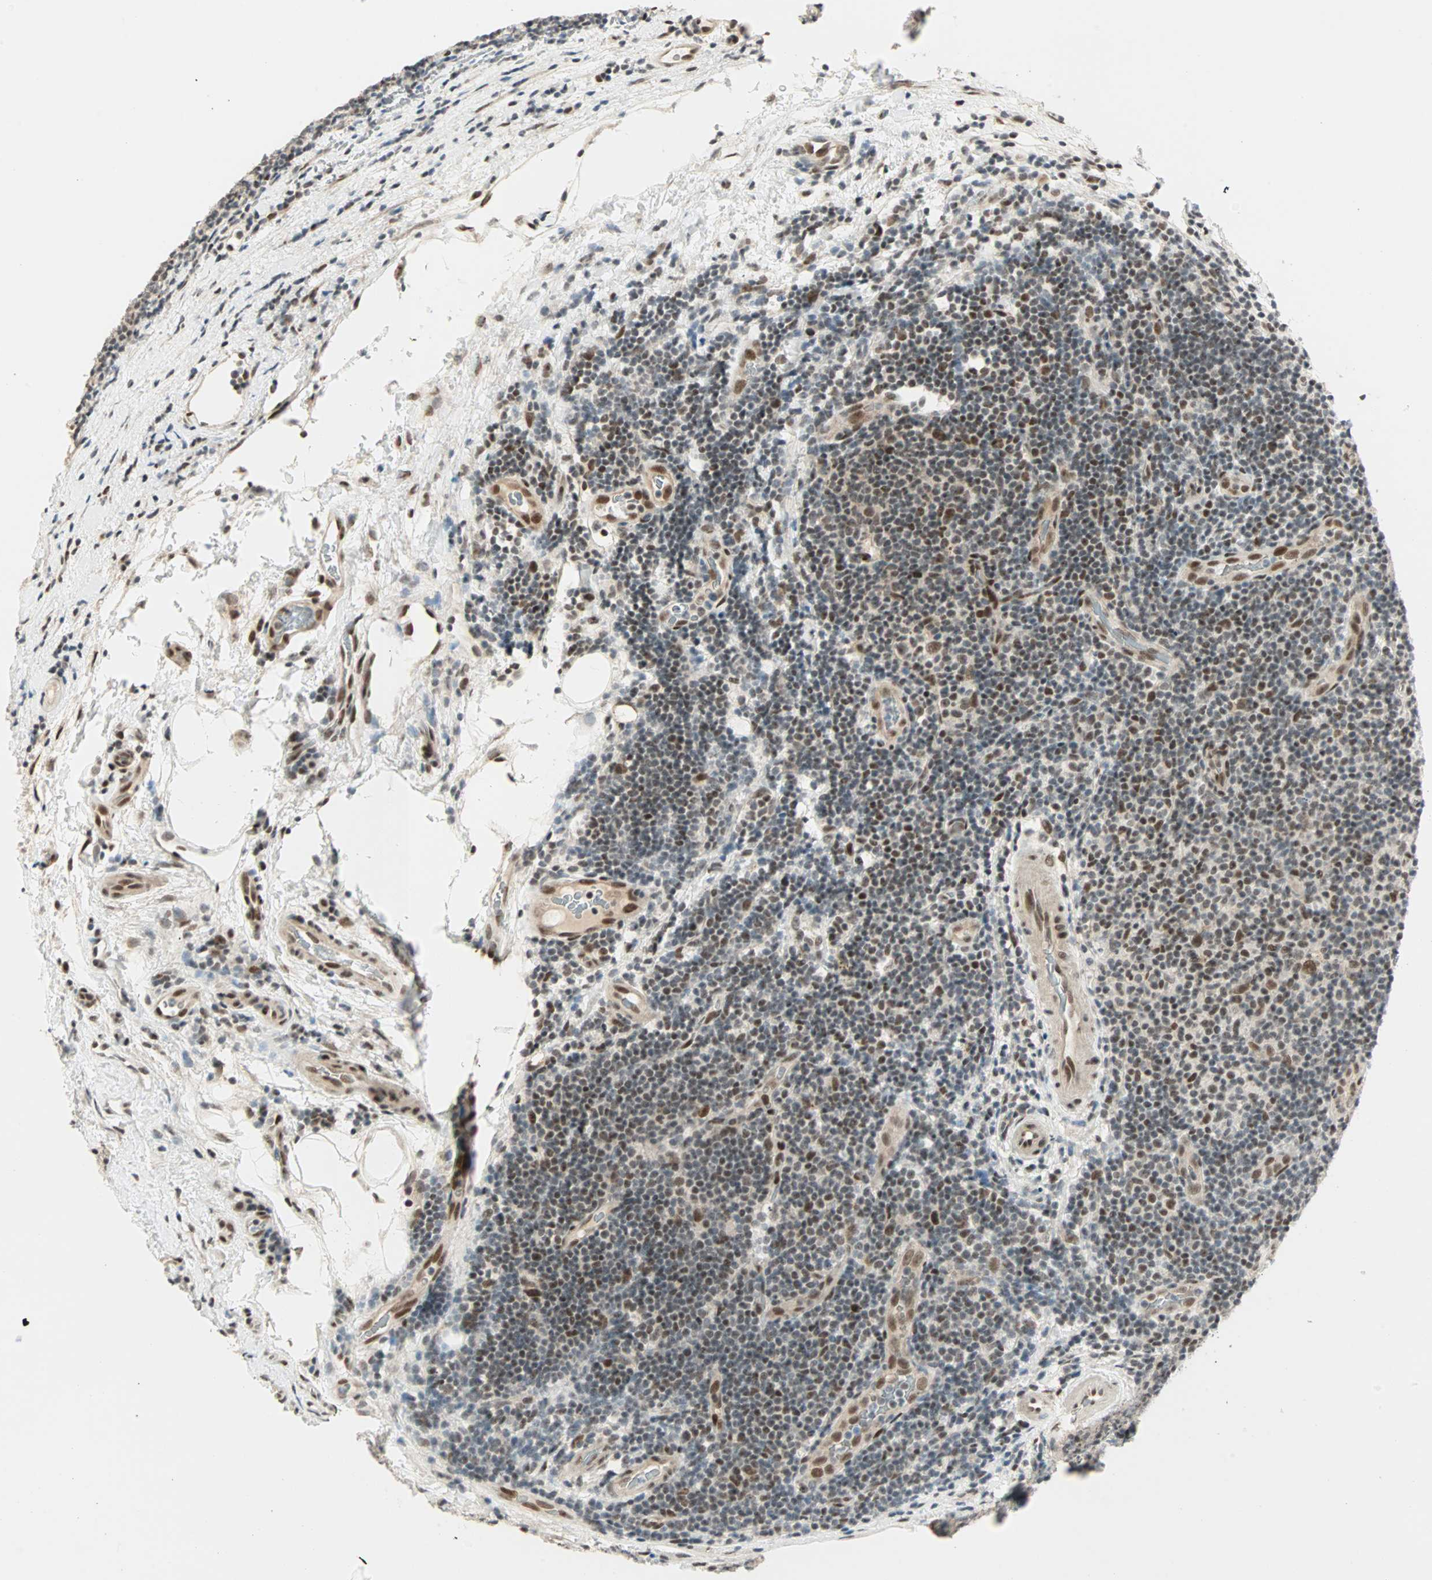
{"staining": {"intensity": "moderate", "quantity": "25%-75%", "location": "nuclear"}, "tissue": "lymphoma", "cell_type": "Tumor cells", "image_type": "cancer", "snomed": [{"axis": "morphology", "description": "Malignant lymphoma, non-Hodgkin's type, Low grade"}, {"axis": "topography", "description": "Lymph node"}], "caption": "This image reveals malignant lymphoma, non-Hodgkin's type (low-grade) stained with IHC to label a protein in brown. The nuclear of tumor cells show moderate positivity for the protein. Nuclei are counter-stained blue.", "gene": "BLM", "patient": {"sex": "male", "age": 83}}